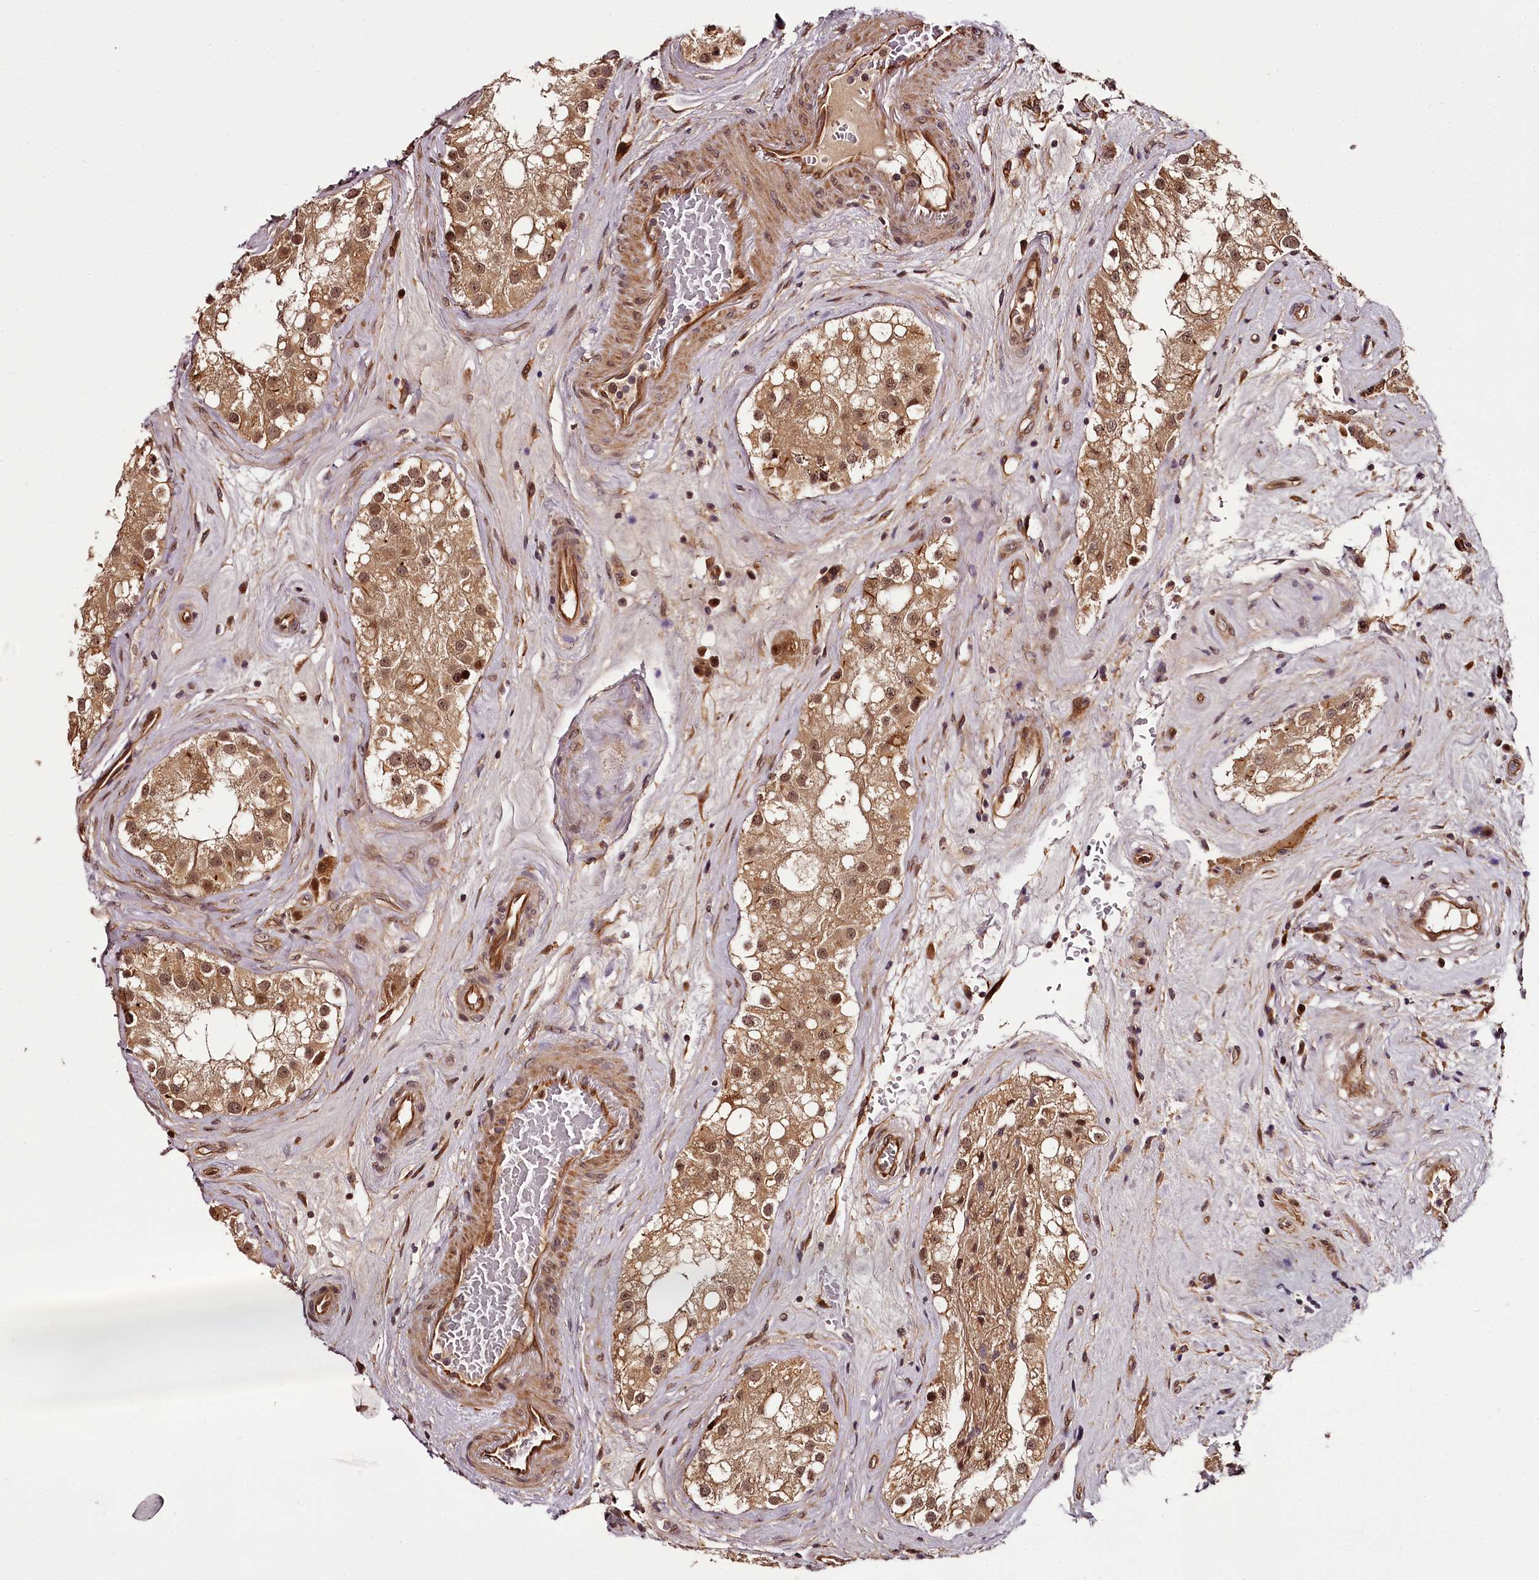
{"staining": {"intensity": "moderate", "quantity": ">75%", "location": "cytoplasmic/membranous,nuclear"}, "tissue": "testis", "cell_type": "Cells in seminiferous ducts", "image_type": "normal", "snomed": [{"axis": "morphology", "description": "Normal tissue, NOS"}, {"axis": "topography", "description": "Testis"}], "caption": "High-power microscopy captured an immunohistochemistry image of unremarkable testis, revealing moderate cytoplasmic/membranous,nuclear expression in approximately >75% of cells in seminiferous ducts.", "gene": "MAML3", "patient": {"sex": "male", "age": 84}}